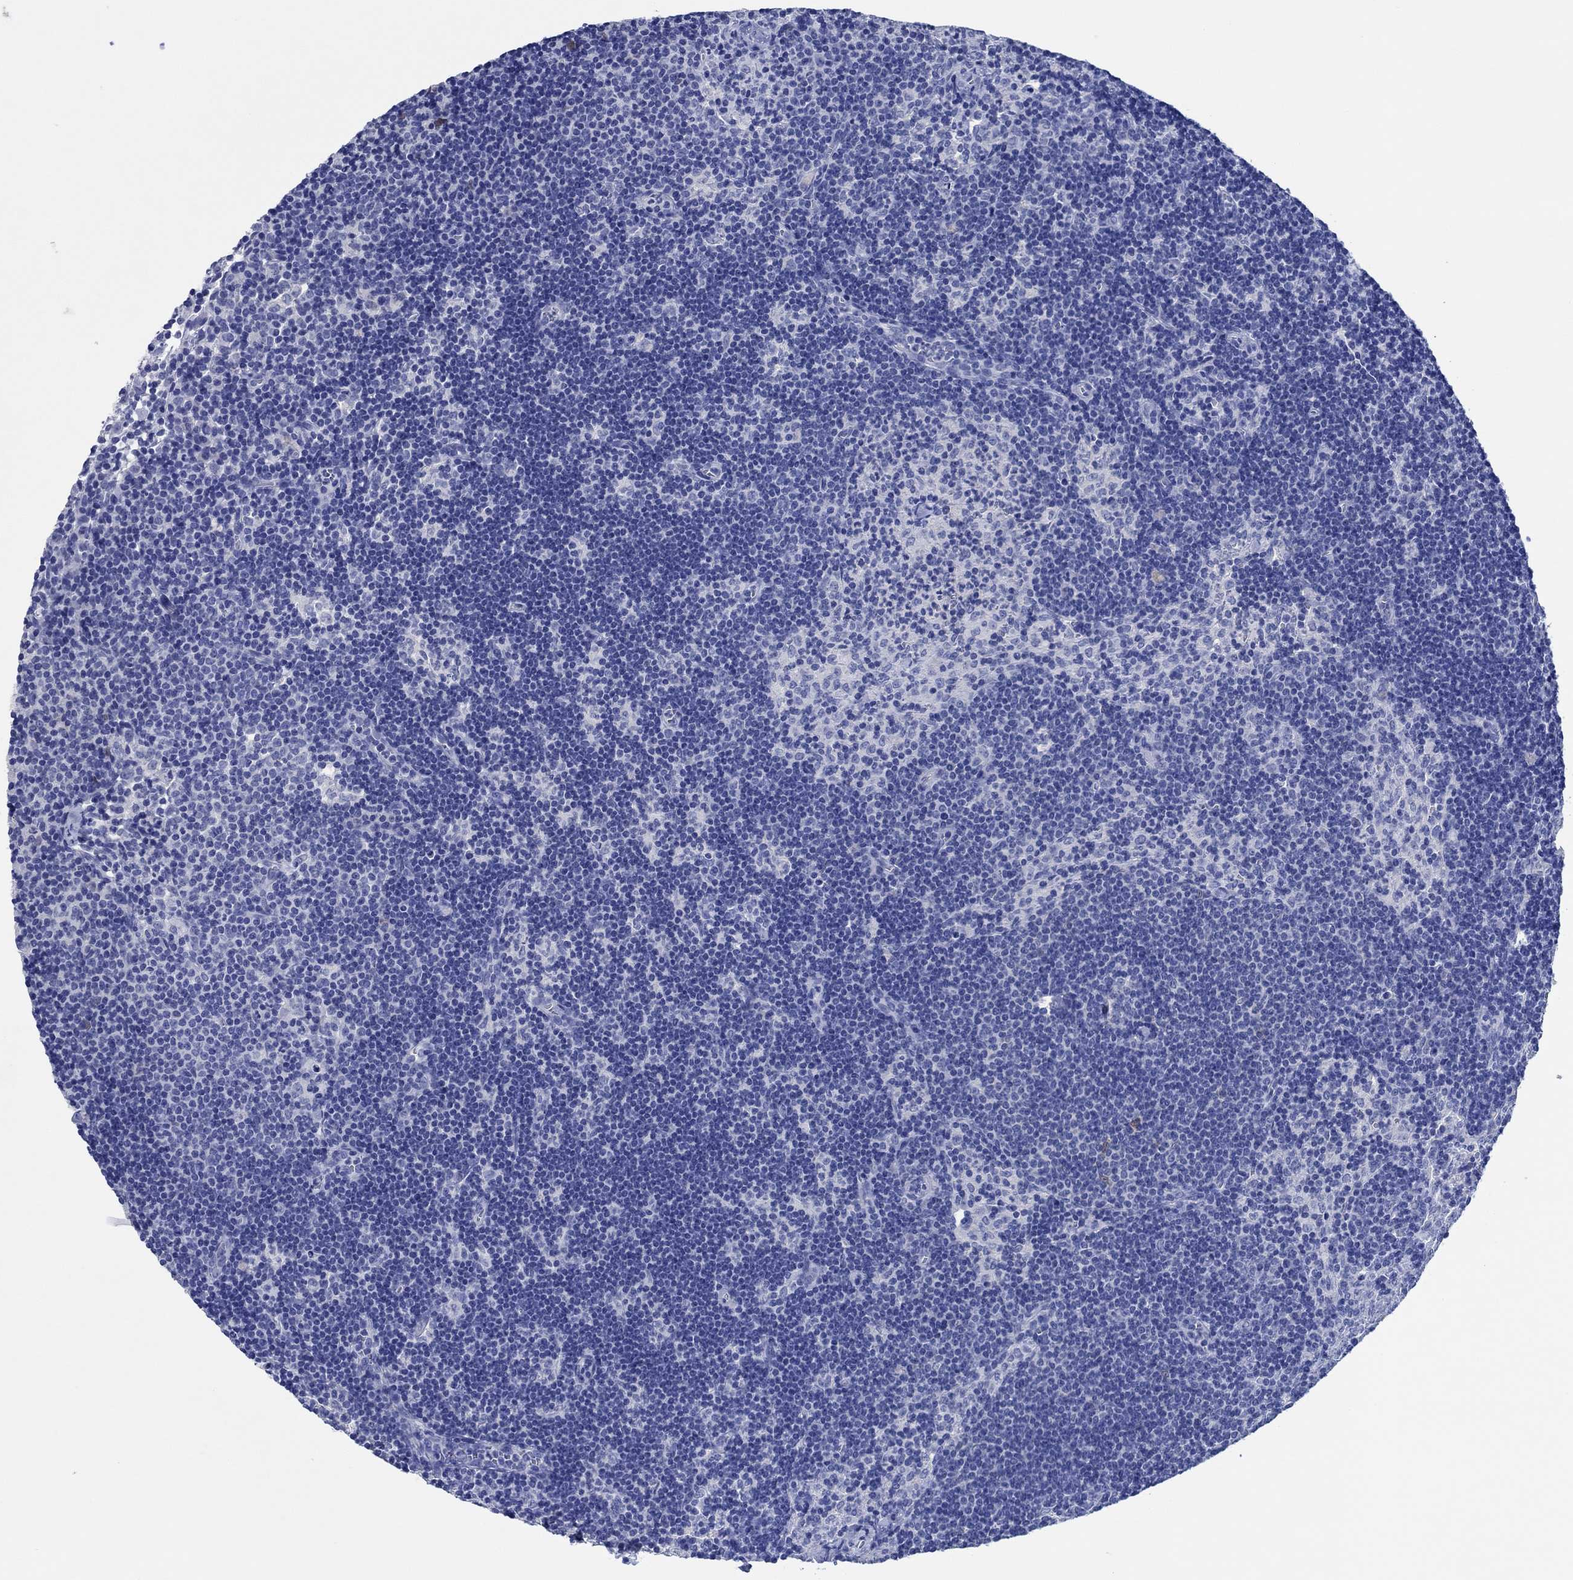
{"staining": {"intensity": "negative", "quantity": "none", "location": "none"}, "tissue": "lymph node", "cell_type": "Non-germinal center cells", "image_type": "normal", "snomed": [{"axis": "morphology", "description": "Normal tissue, NOS"}, {"axis": "topography", "description": "Lymph node"}], "caption": "This histopathology image is of normal lymph node stained with immunohistochemistry (IHC) to label a protein in brown with the nuclei are counter-stained blue. There is no staining in non-germinal center cells. Nuclei are stained in blue.", "gene": "CPNE6", "patient": {"sex": "female", "age": 34}}